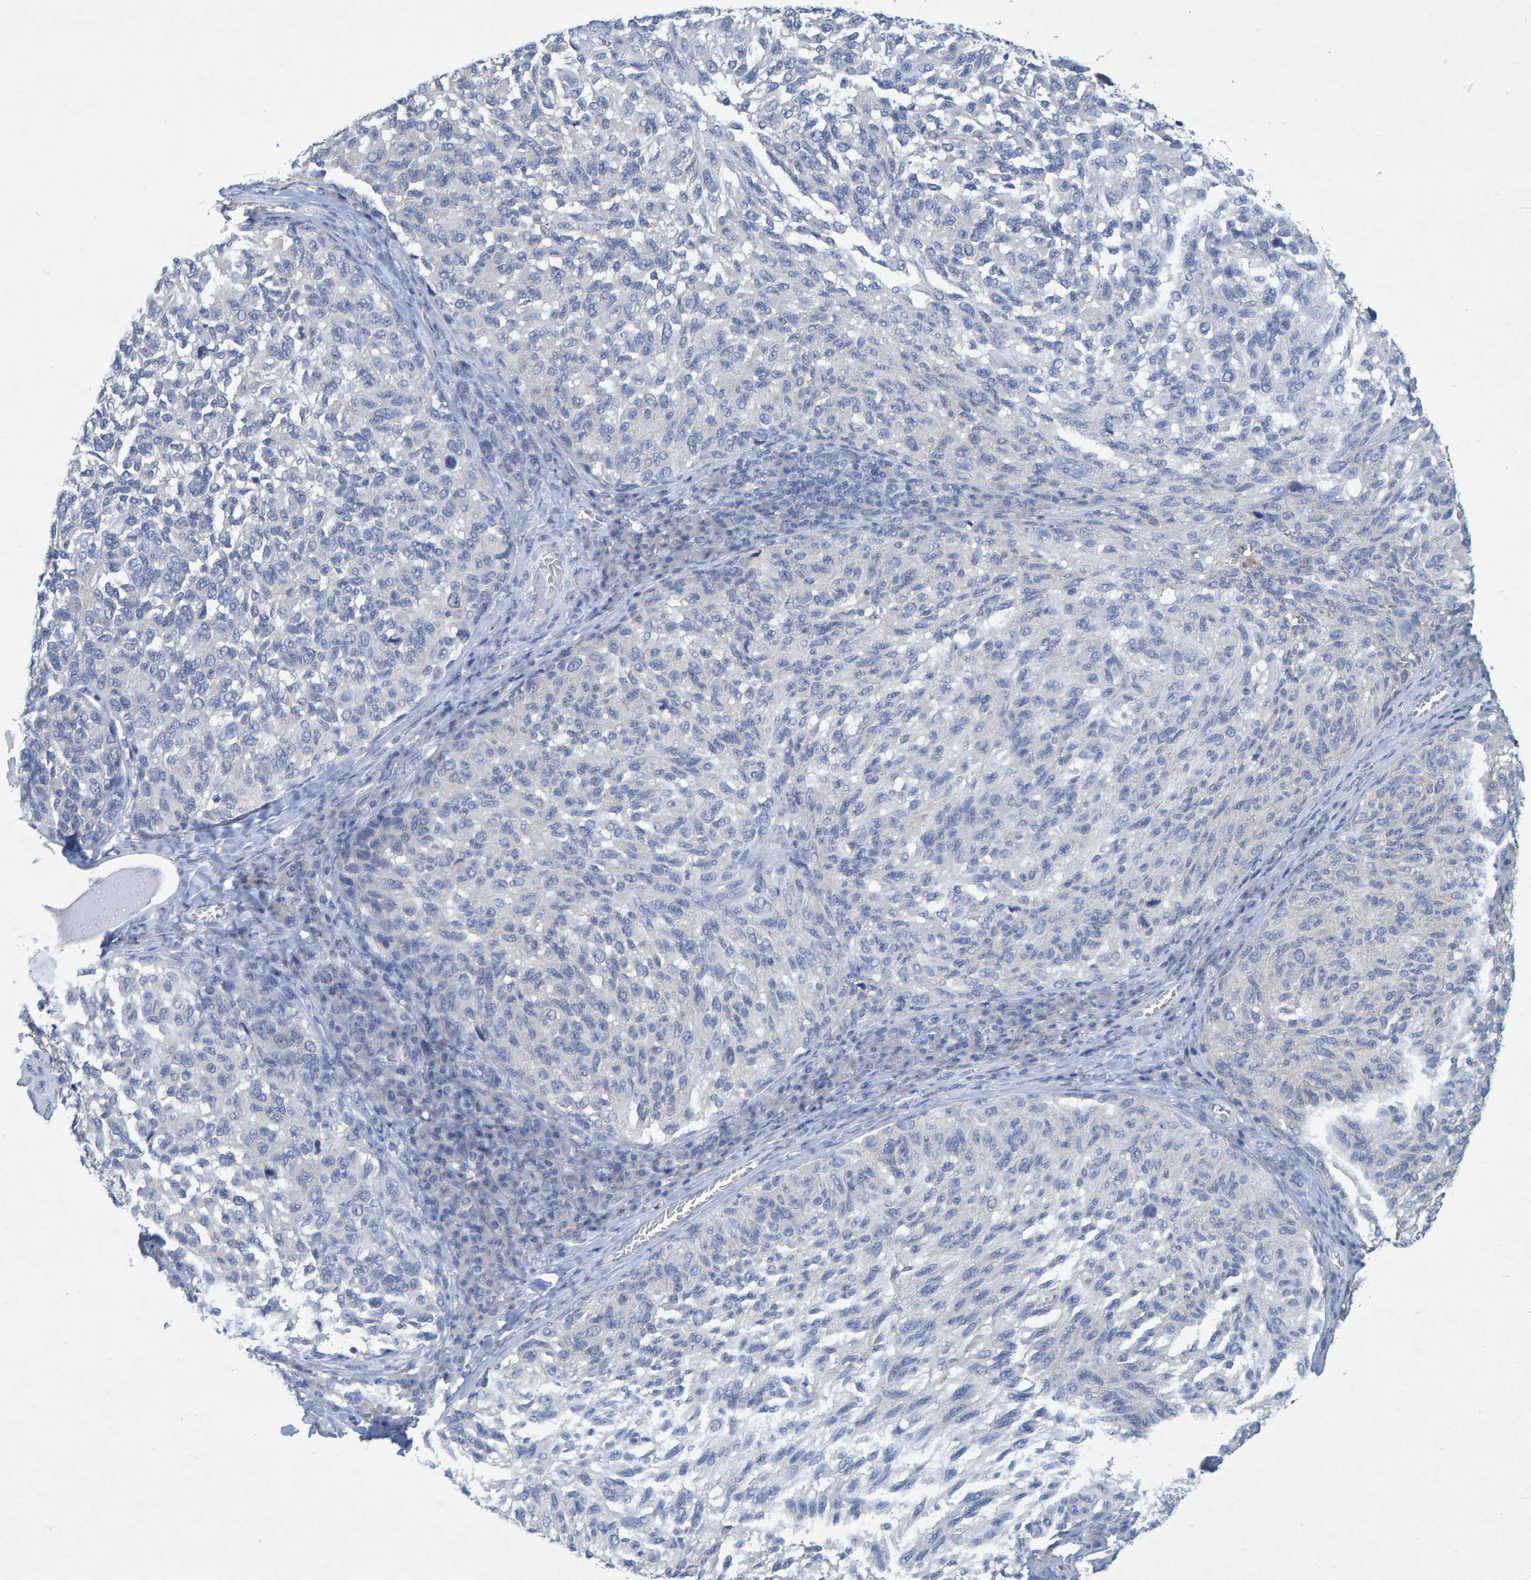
{"staining": {"intensity": "negative", "quantity": "none", "location": "none"}, "tissue": "melanoma", "cell_type": "Tumor cells", "image_type": "cancer", "snomed": [{"axis": "morphology", "description": "Malignant melanoma, NOS"}, {"axis": "topography", "description": "Skin"}], "caption": "Immunohistochemical staining of malignant melanoma exhibits no significant staining in tumor cells. (Stains: DAB IHC with hematoxylin counter stain, Microscopy: brightfield microscopy at high magnification).", "gene": "ALAD", "patient": {"sex": "female", "age": 73}}